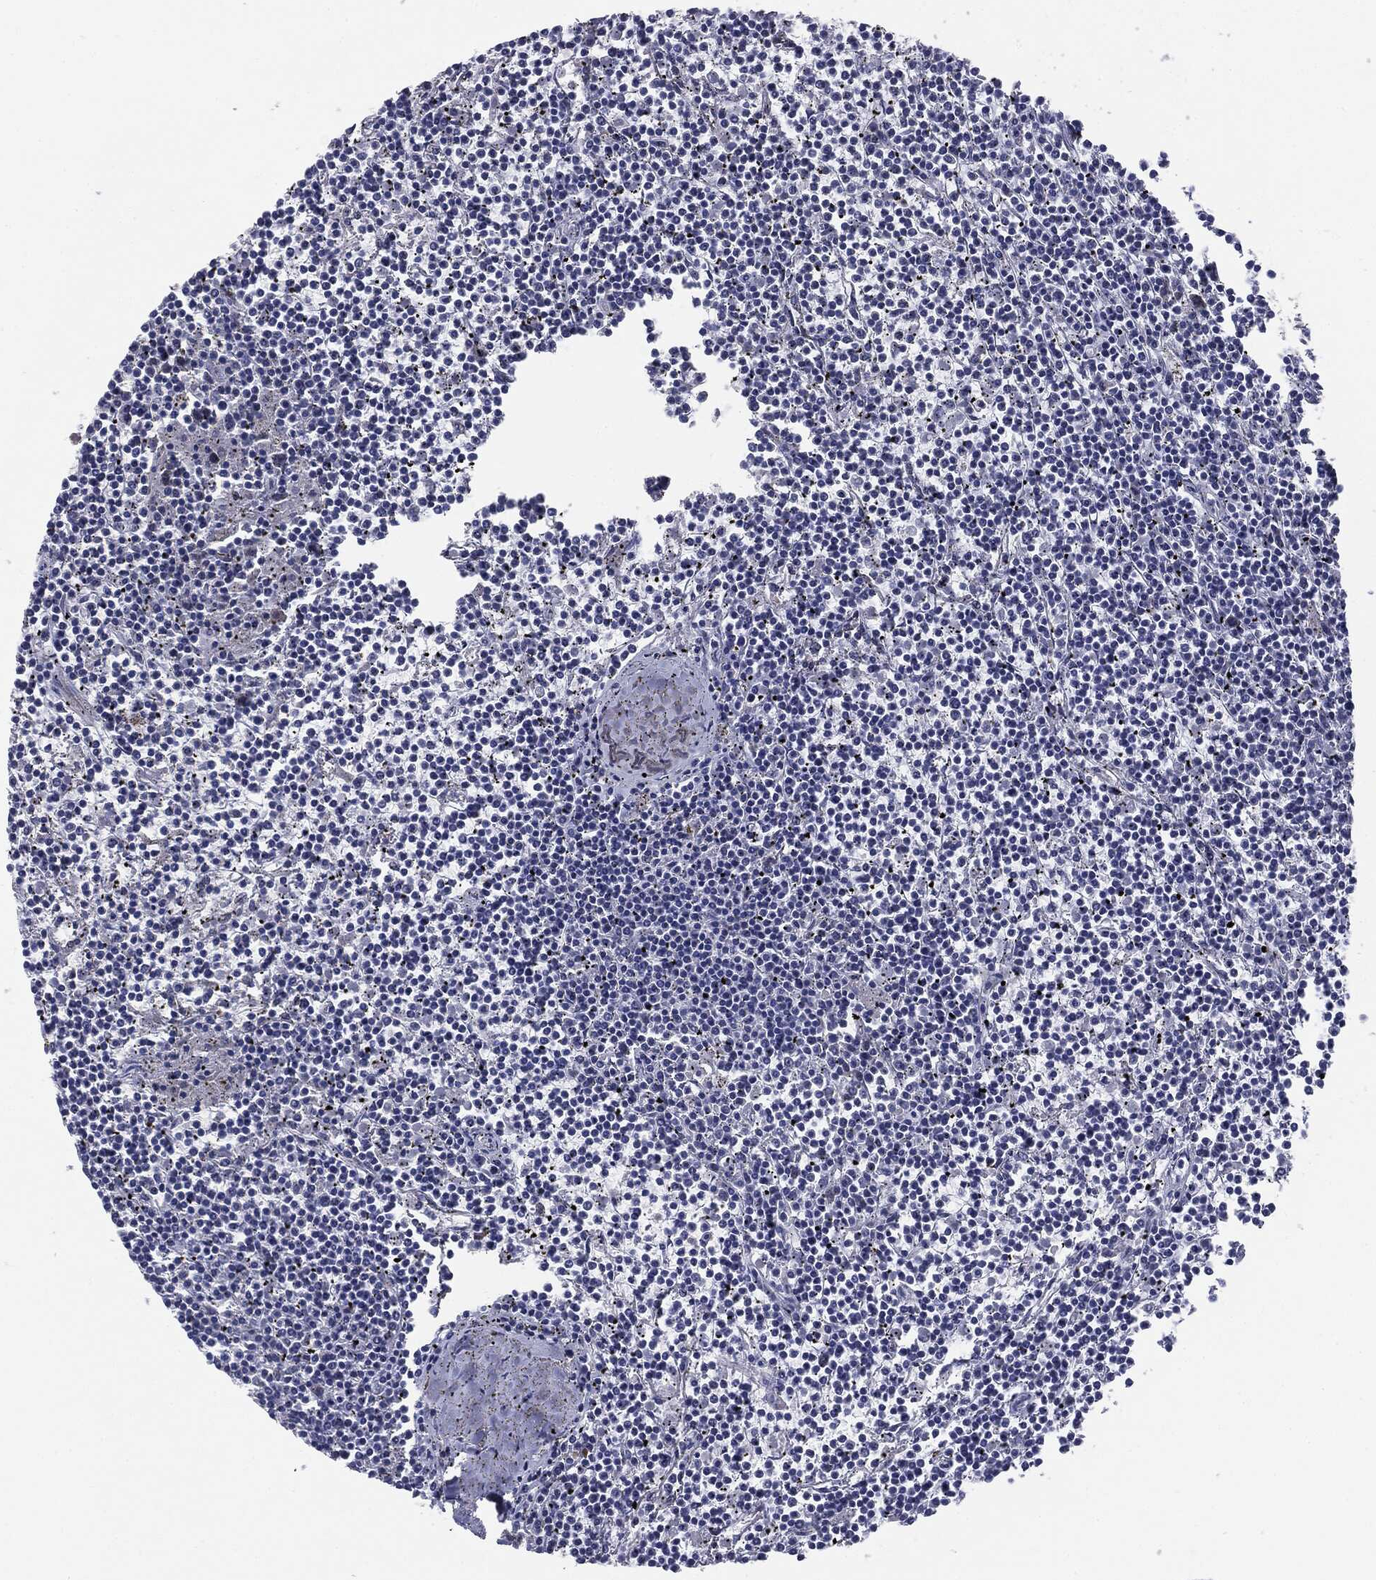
{"staining": {"intensity": "negative", "quantity": "none", "location": "none"}, "tissue": "lymphoma", "cell_type": "Tumor cells", "image_type": "cancer", "snomed": [{"axis": "morphology", "description": "Malignant lymphoma, non-Hodgkin's type, Low grade"}, {"axis": "topography", "description": "Spleen"}], "caption": "Immunohistochemistry (IHC) of human low-grade malignant lymphoma, non-Hodgkin's type displays no expression in tumor cells.", "gene": "KRT5", "patient": {"sex": "female", "age": 19}}